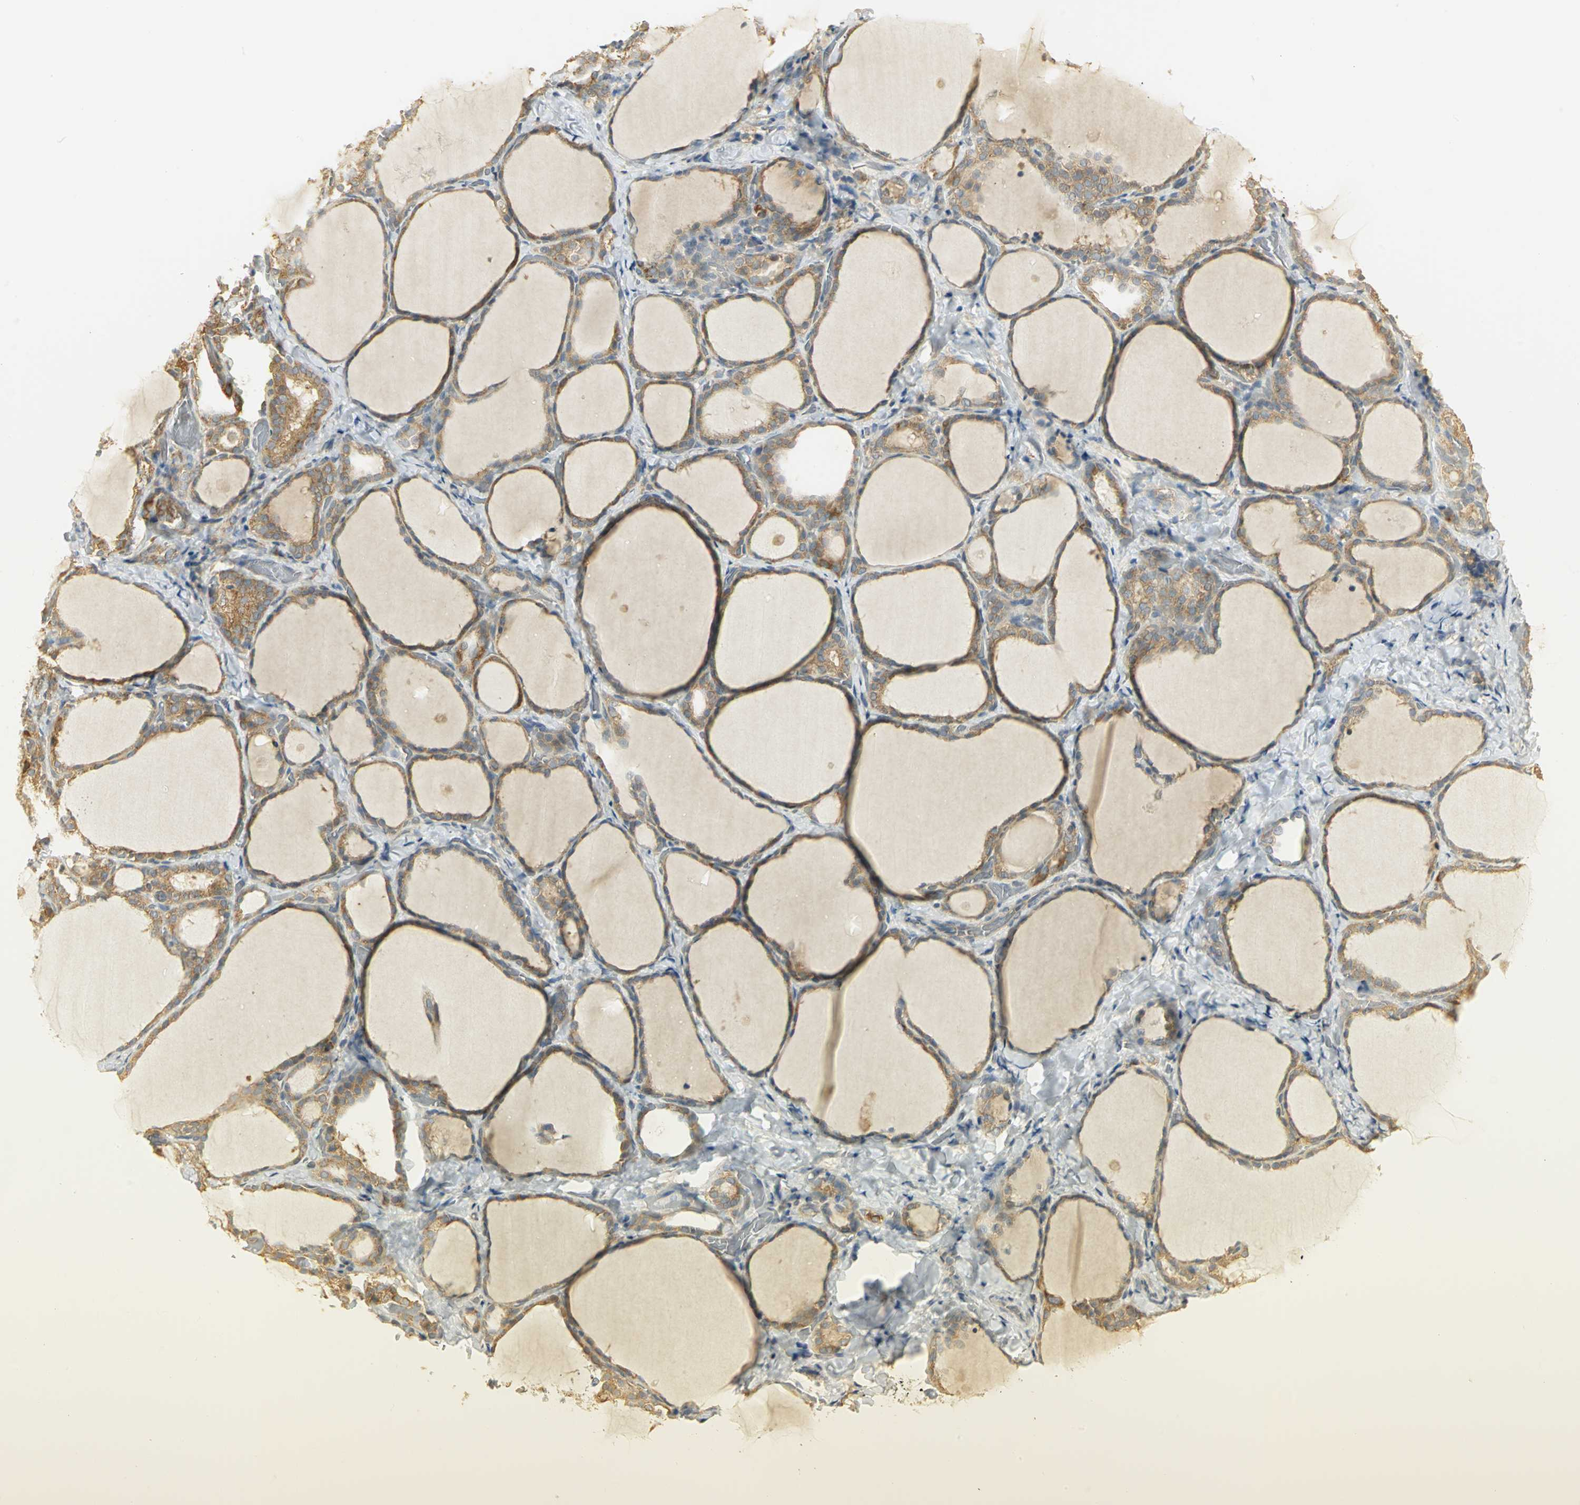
{"staining": {"intensity": "moderate", "quantity": ">75%", "location": "cytoplasmic/membranous"}, "tissue": "thyroid gland", "cell_type": "Glandular cells", "image_type": "normal", "snomed": [{"axis": "morphology", "description": "Normal tissue, NOS"}, {"axis": "morphology", "description": "Papillary adenocarcinoma, NOS"}, {"axis": "topography", "description": "Thyroid gland"}], "caption": "A histopathology image showing moderate cytoplasmic/membranous expression in approximately >75% of glandular cells in normal thyroid gland, as visualized by brown immunohistochemical staining.", "gene": "RARS1", "patient": {"sex": "female", "age": 30}}